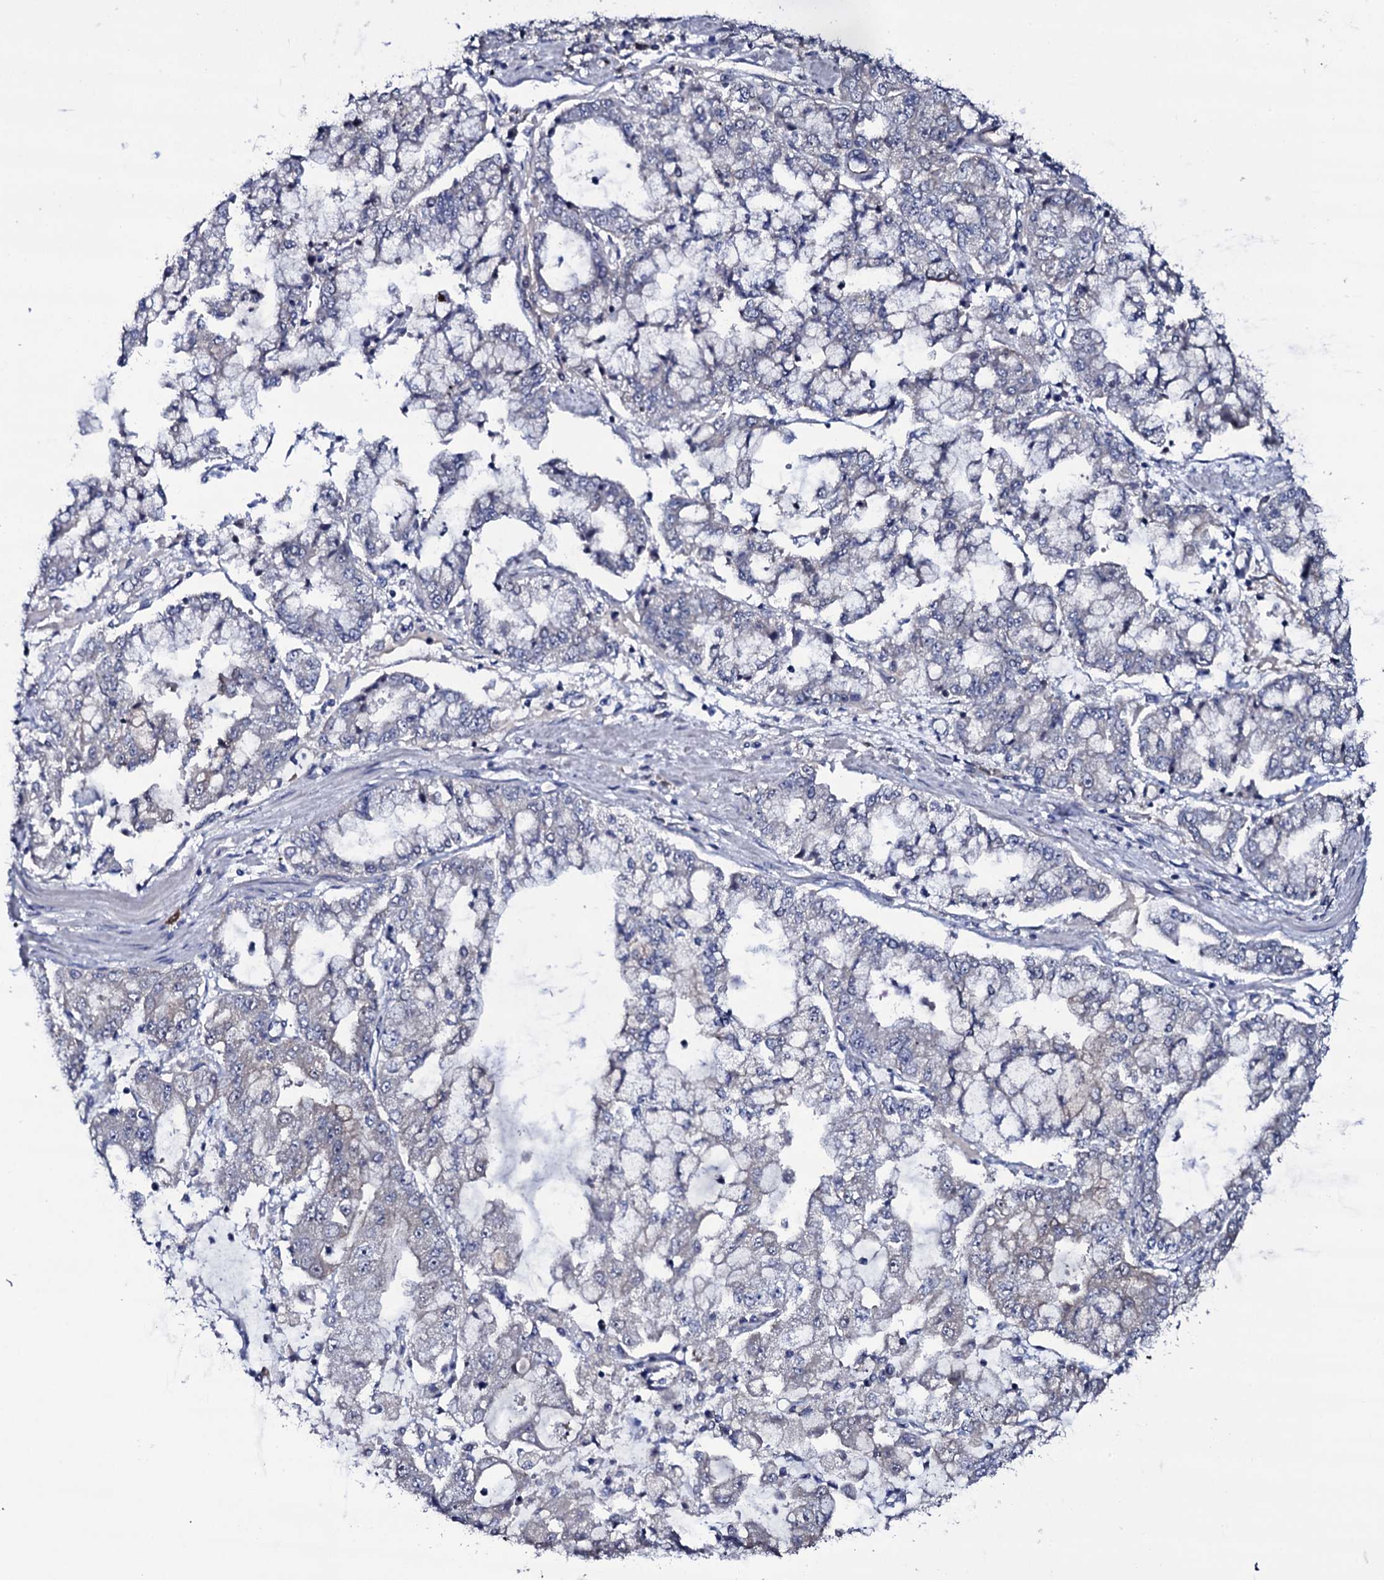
{"staining": {"intensity": "negative", "quantity": "none", "location": "none"}, "tissue": "stomach cancer", "cell_type": "Tumor cells", "image_type": "cancer", "snomed": [{"axis": "morphology", "description": "Adenocarcinoma, NOS"}, {"axis": "topography", "description": "Stomach"}], "caption": "DAB immunohistochemical staining of stomach adenocarcinoma displays no significant staining in tumor cells.", "gene": "BCL2L14", "patient": {"sex": "male", "age": 76}}